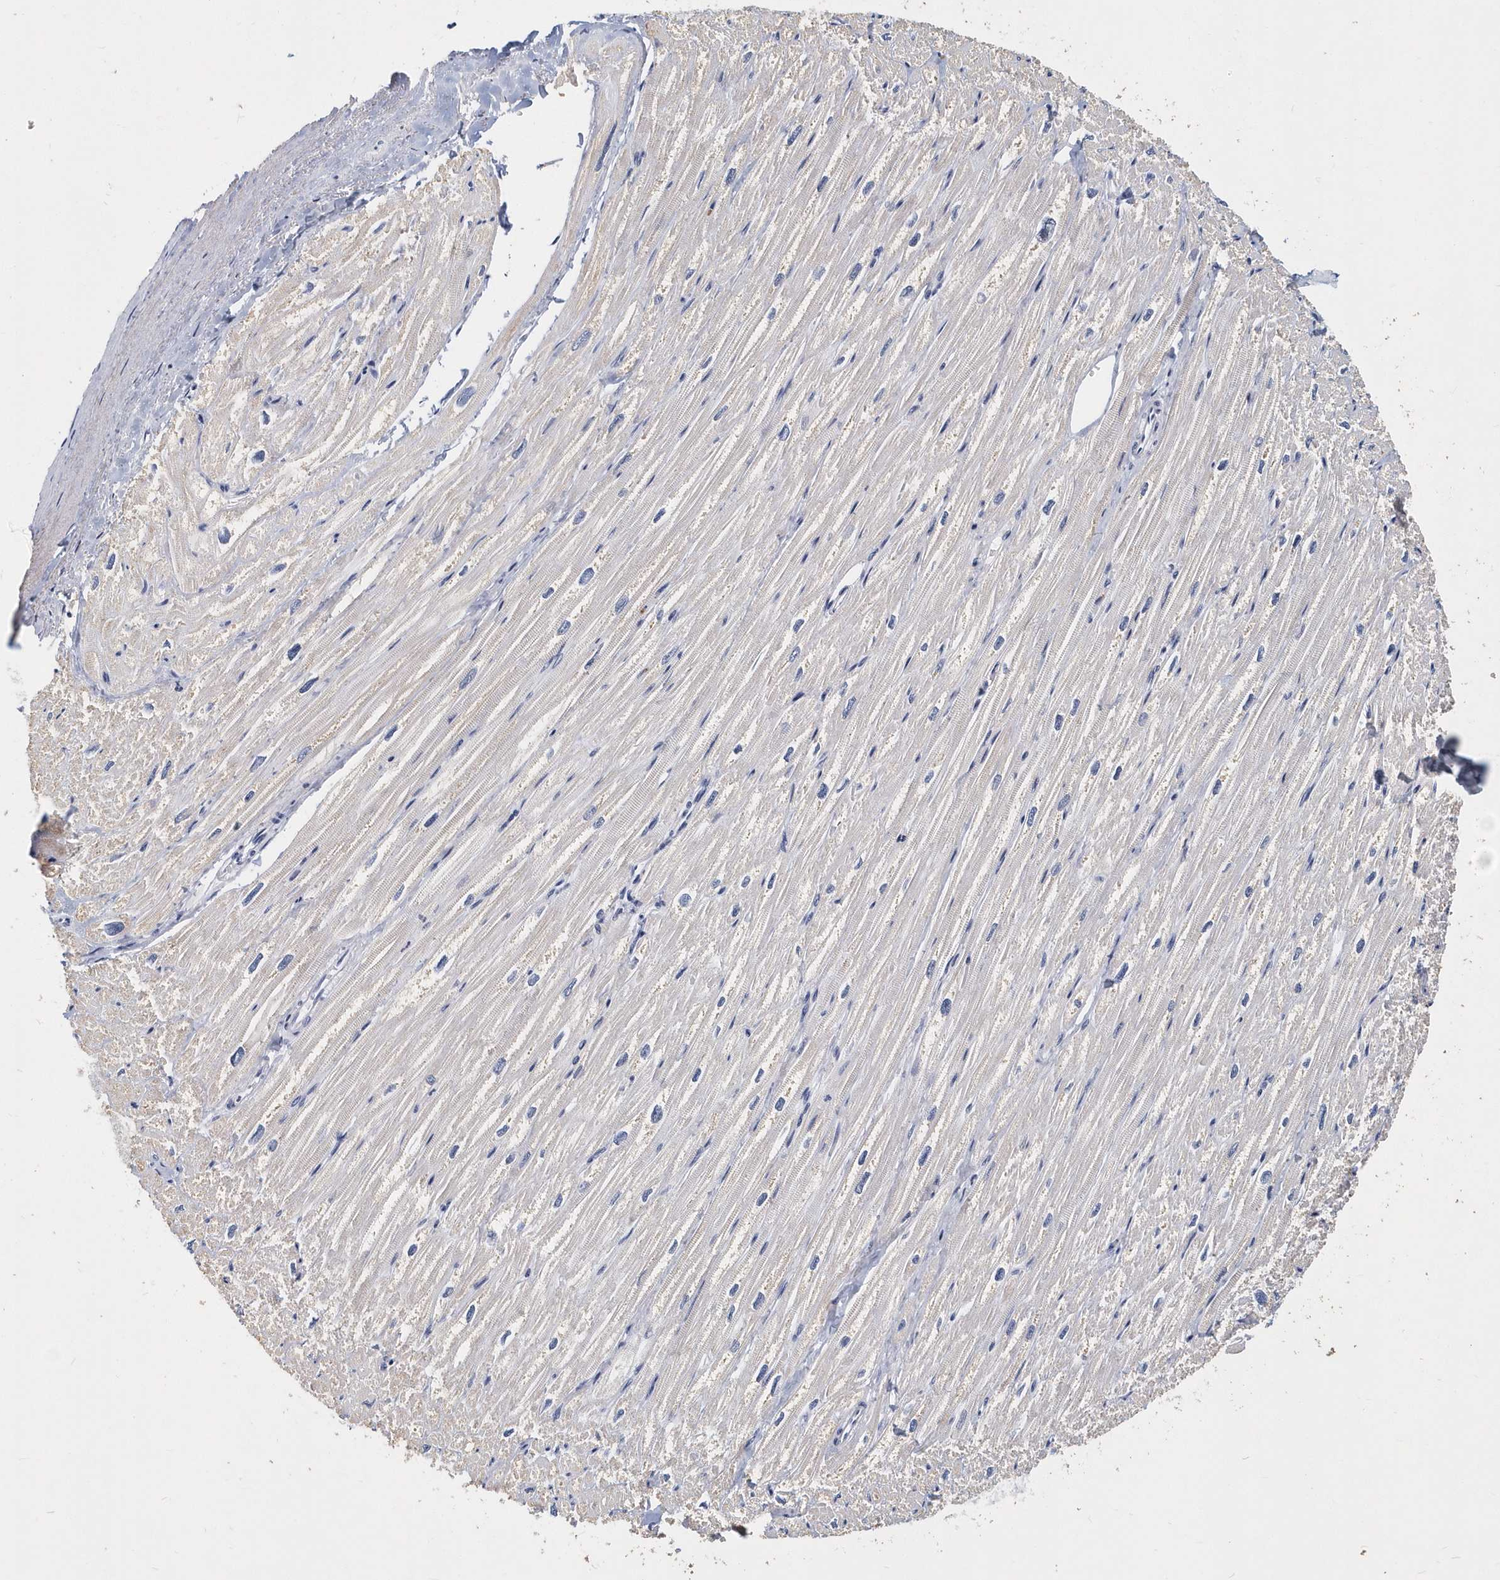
{"staining": {"intensity": "negative", "quantity": "none", "location": "none"}, "tissue": "heart muscle", "cell_type": "Cardiomyocytes", "image_type": "normal", "snomed": [{"axis": "morphology", "description": "Normal tissue, NOS"}, {"axis": "topography", "description": "Heart"}], "caption": "Immunohistochemistry image of benign heart muscle: human heart muscle stained with DAB shows no significant protein positivity in cardiomyocytes.", "gene": "ITGA2B", "patient": {"sex": "male", "age": 50}}